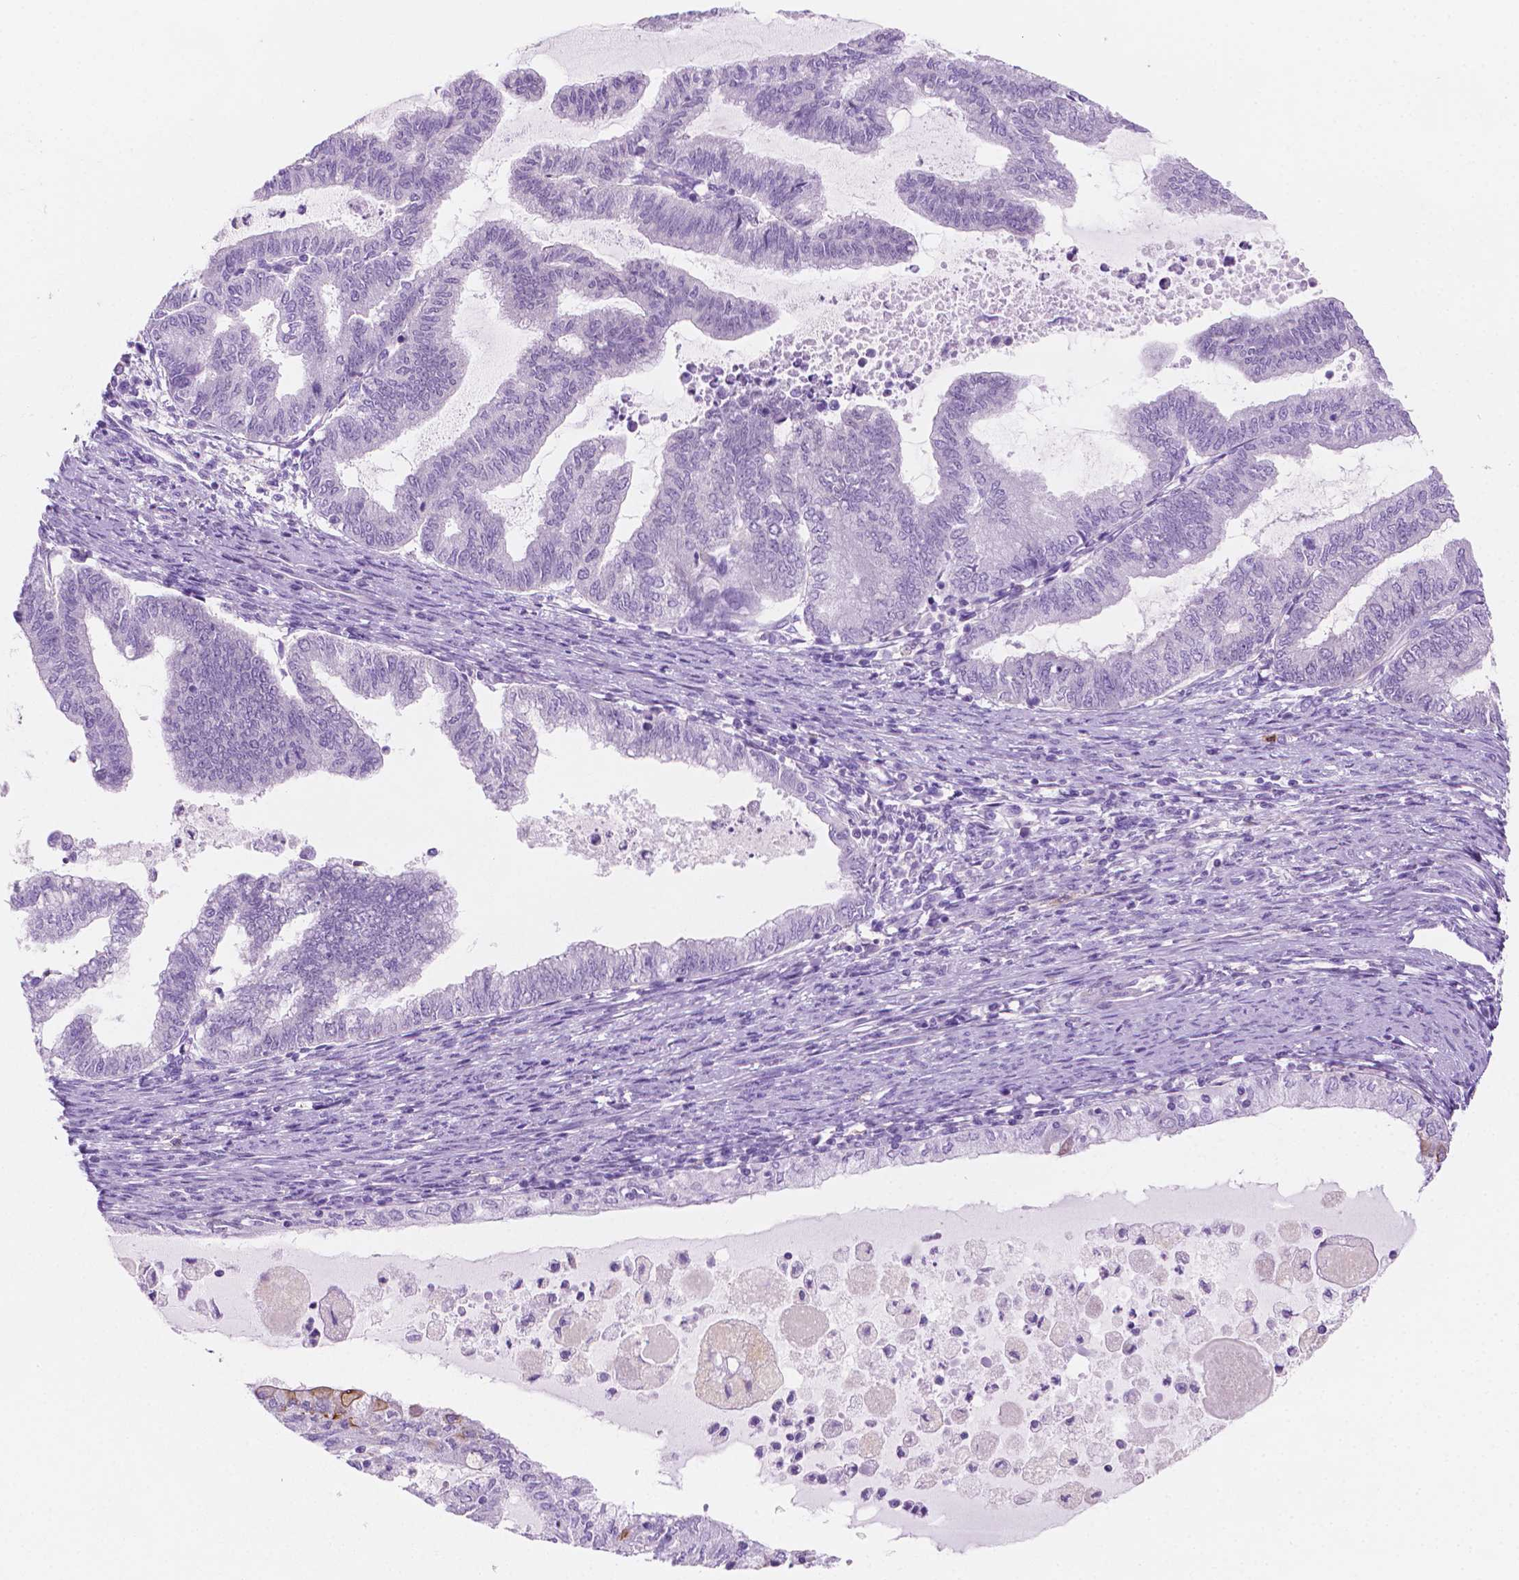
{"staining": {"intensity": "negative", "quantity": "none", "location": "none"}, "tissue": "endometrial cancer", "cell_type": "Tumor cells", "image_type": "cancer", "snomed": [{"axis": "morphology", "description": "Adenocarcinoma, NOS"}, {"axis": "topography", "description": "Endometrium"}], "caption": "A micrograph of human endometrial cancer (adenocarcinoma) is negative for staining in tumor cells.", "gene": "EPPK1", "patient": {"sex": "female", "age": 79}}